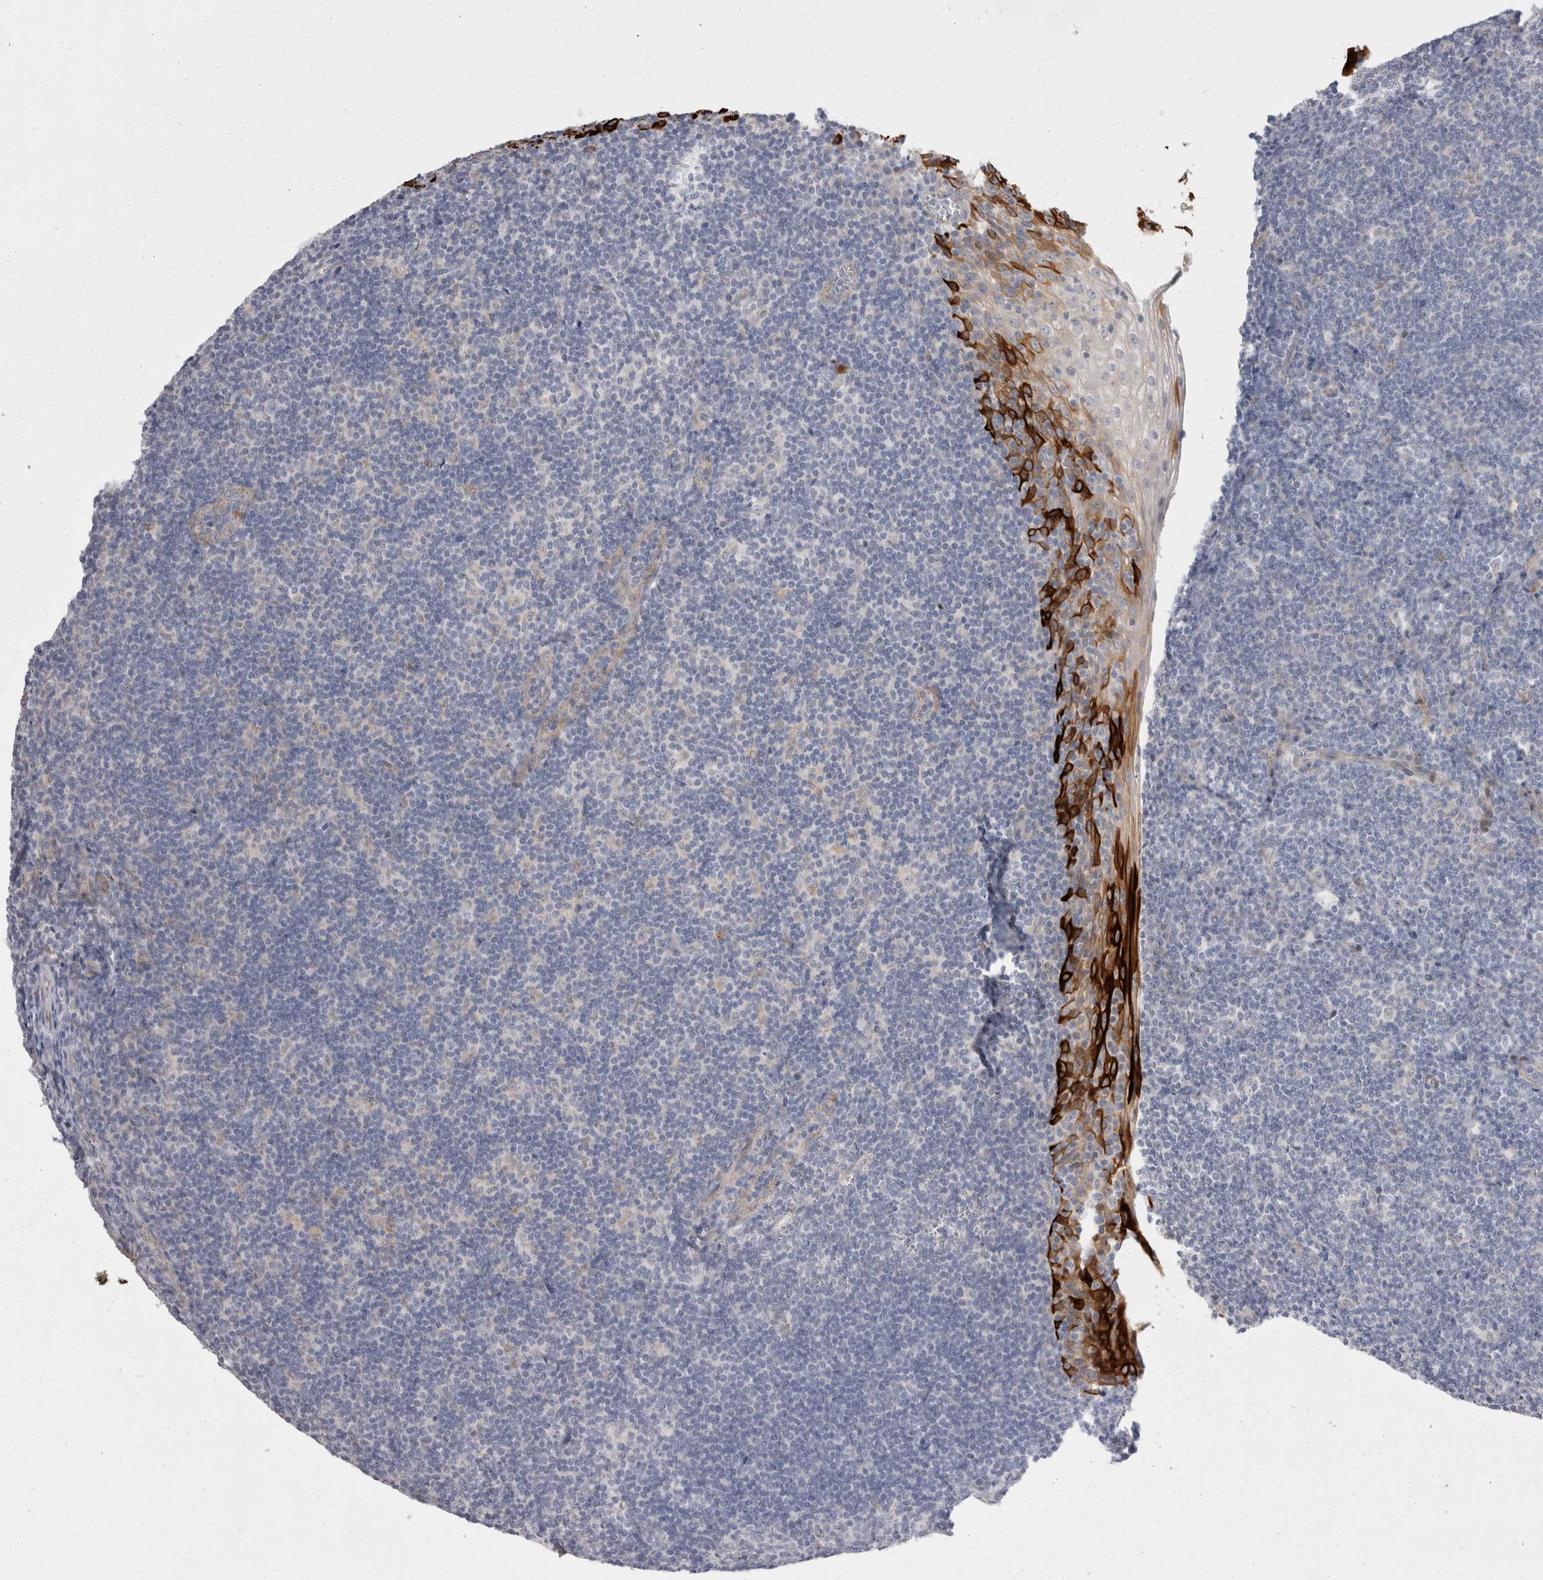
{"staining": {"intensity": "negative", "quantity": "none", "location": "none"}, "tissue": "tonsil", "cell_type": "Germinal center cells", "image_type": "normal", "snomed": [{"axis": "morphology", "description": "Normal tissue, NOS"}, {"axis": "topography", "description": "Tonsil"}], "caption": "This histopathology image is of unremarkable tonsil stained with immunohistochemistry to label a protein in brown with the nuclei are counter-stained blue. There is no expression in germinal center cells. Nuclei are stained in blue.", "gene": "GAA", "patient": {"sex": "male", "age": 37}}